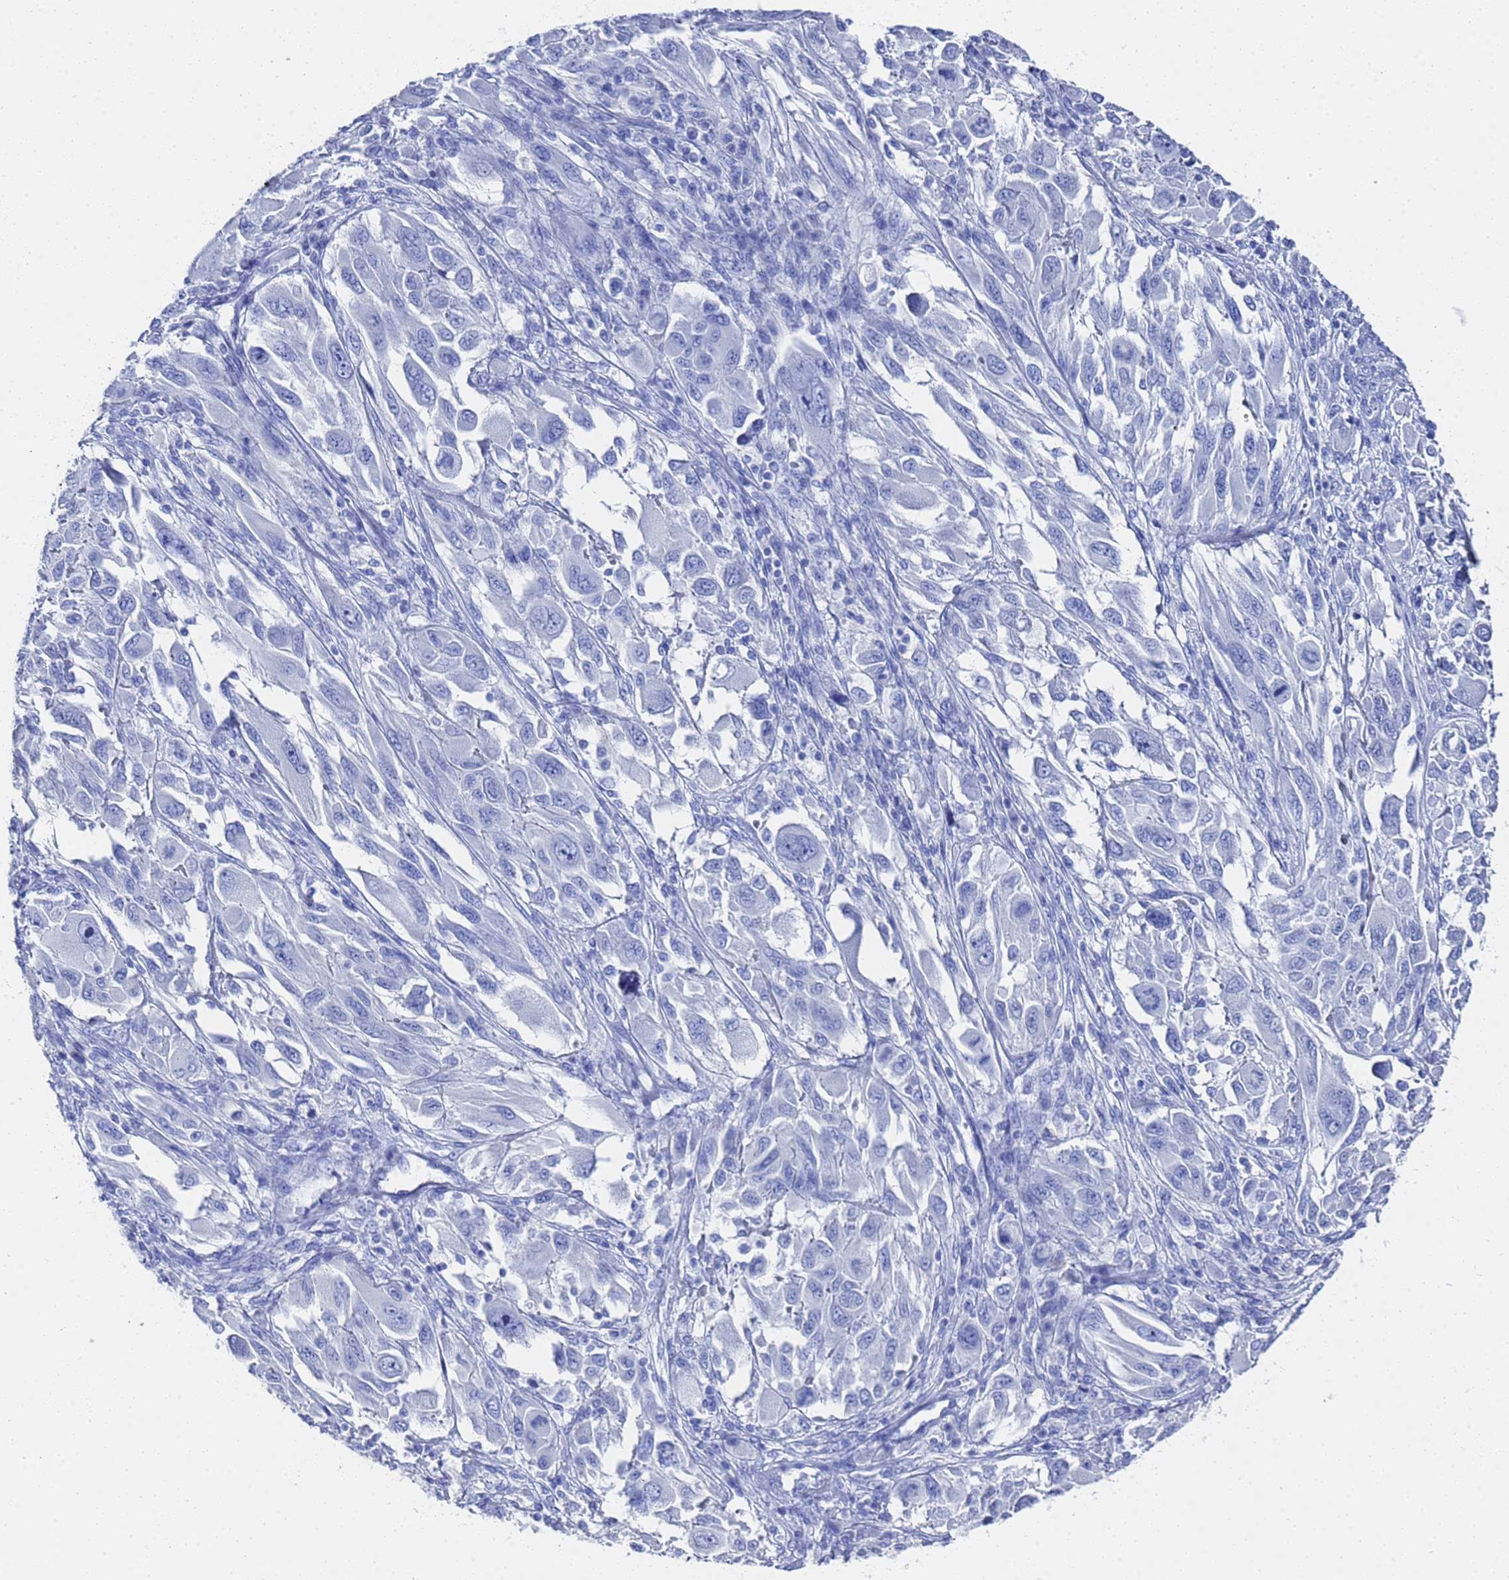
{"staining": {"intensity": "negative", "quantity": "none", "location": "none"}, "tissue": "melanoma", "cell_type": "Tumor cells", "image_type": "cancer", "snomed": [{"axis": "morphology", "description": "Malignant melanoma, NOS"}, {"axis": "topography", "description": "Skin"}], "caption": "Immunohistochemistry of human malignant melanoma shows no positivity in tumor cells.", "gene": "GGT1", "patient": {"sex": "female", "age": 91}}